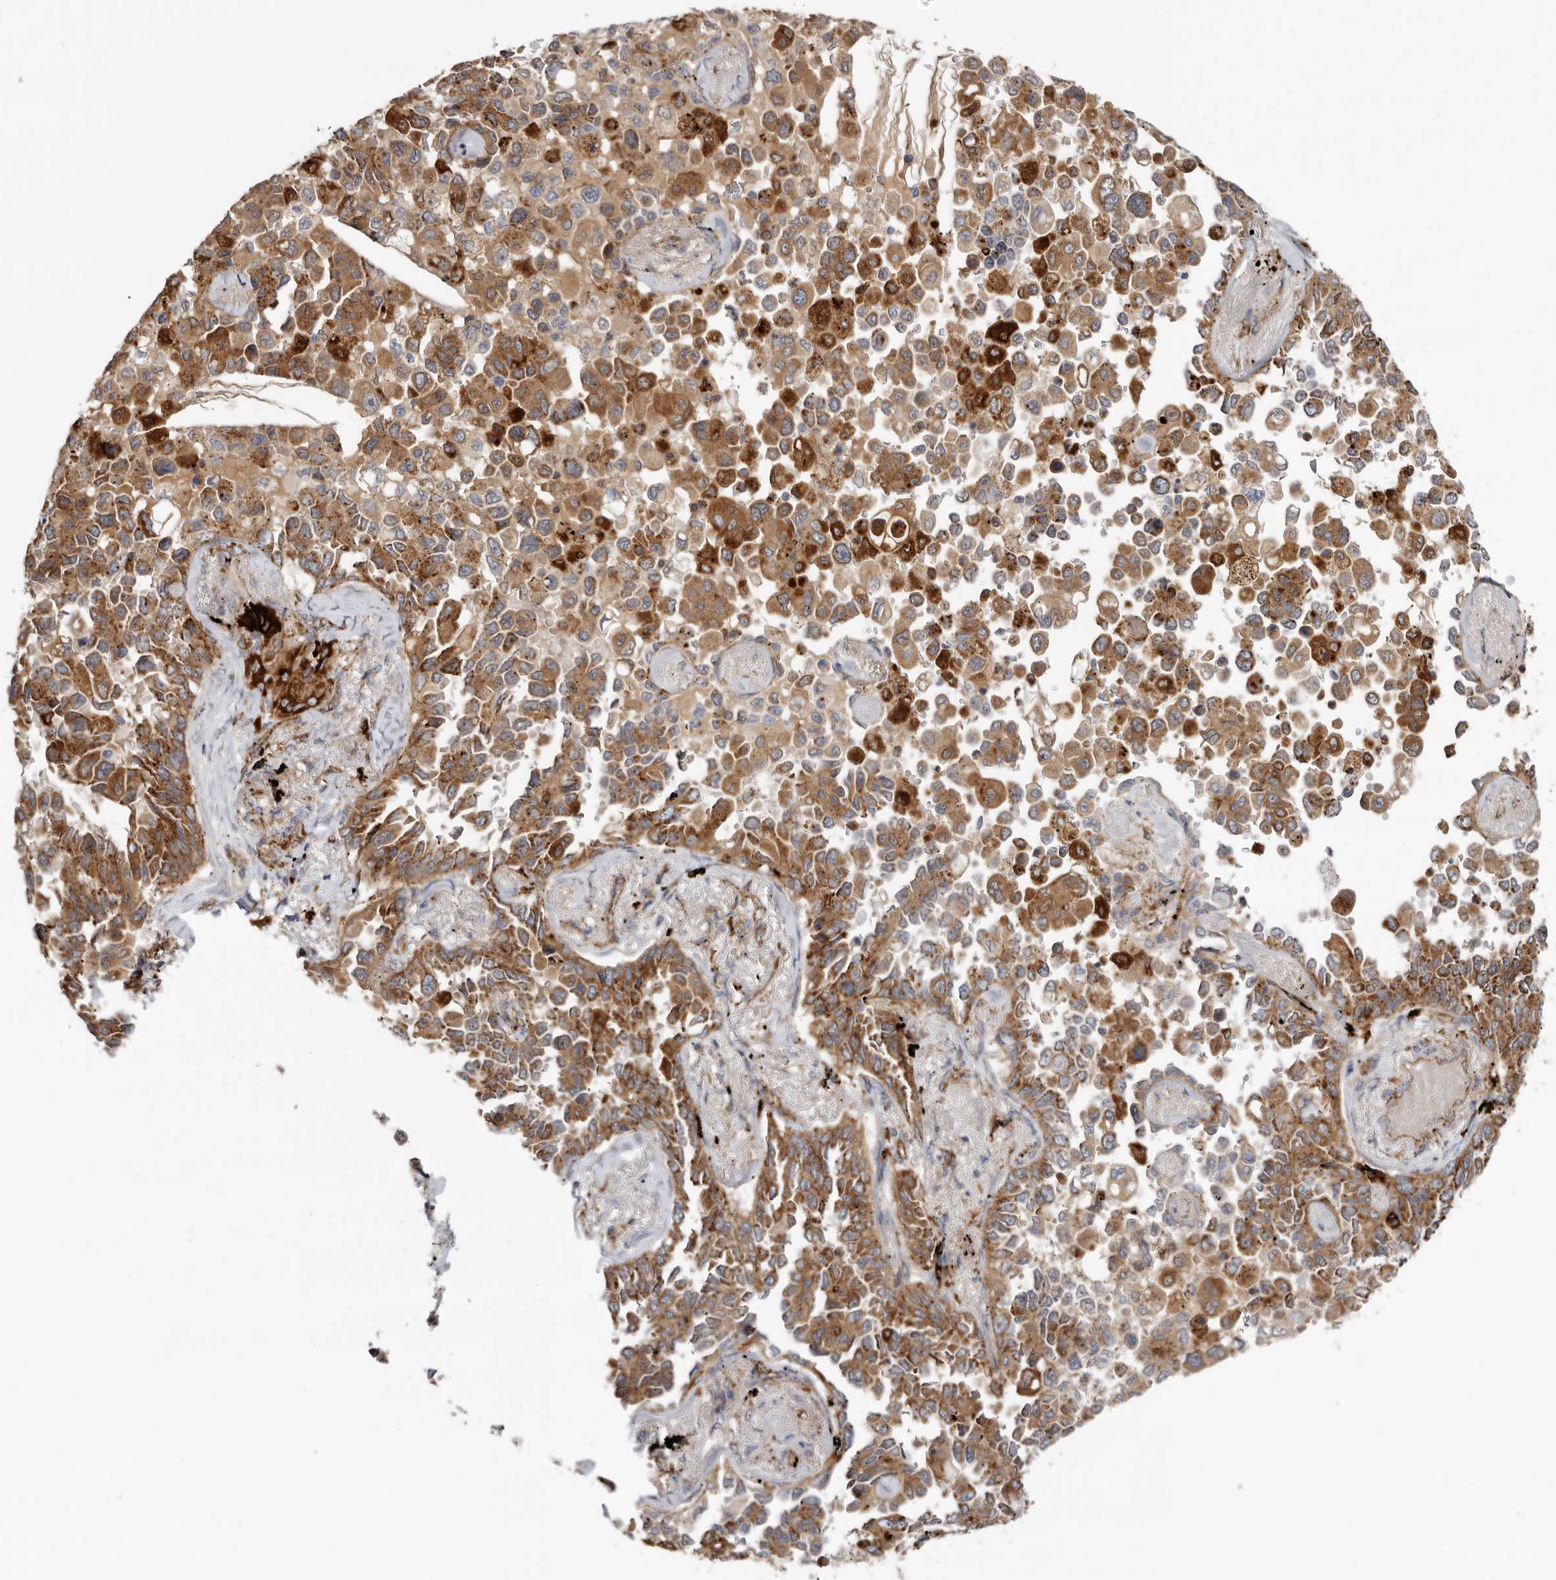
{"staining": {"intensity": "moderate", "quantity": ">75%", "location": "cytoplasmic/membranous"}, "tissue": "lung cancer", "cell_type": "Tumor cells", "image_type": "cancer", "snomed": [{"axis": "morphology", "description": "Adenocarcinoma, NOS"}, {"axis": "topography", "description": "Lung"}], "caption": "IHC of human adenocarcinoma (lung) demonstrates medium levels of moderate cytoplasmic/membranous expression in about >75% of tumor cells.", "gene": "GRN", "patient": {"sex": "female", "age": 67}}